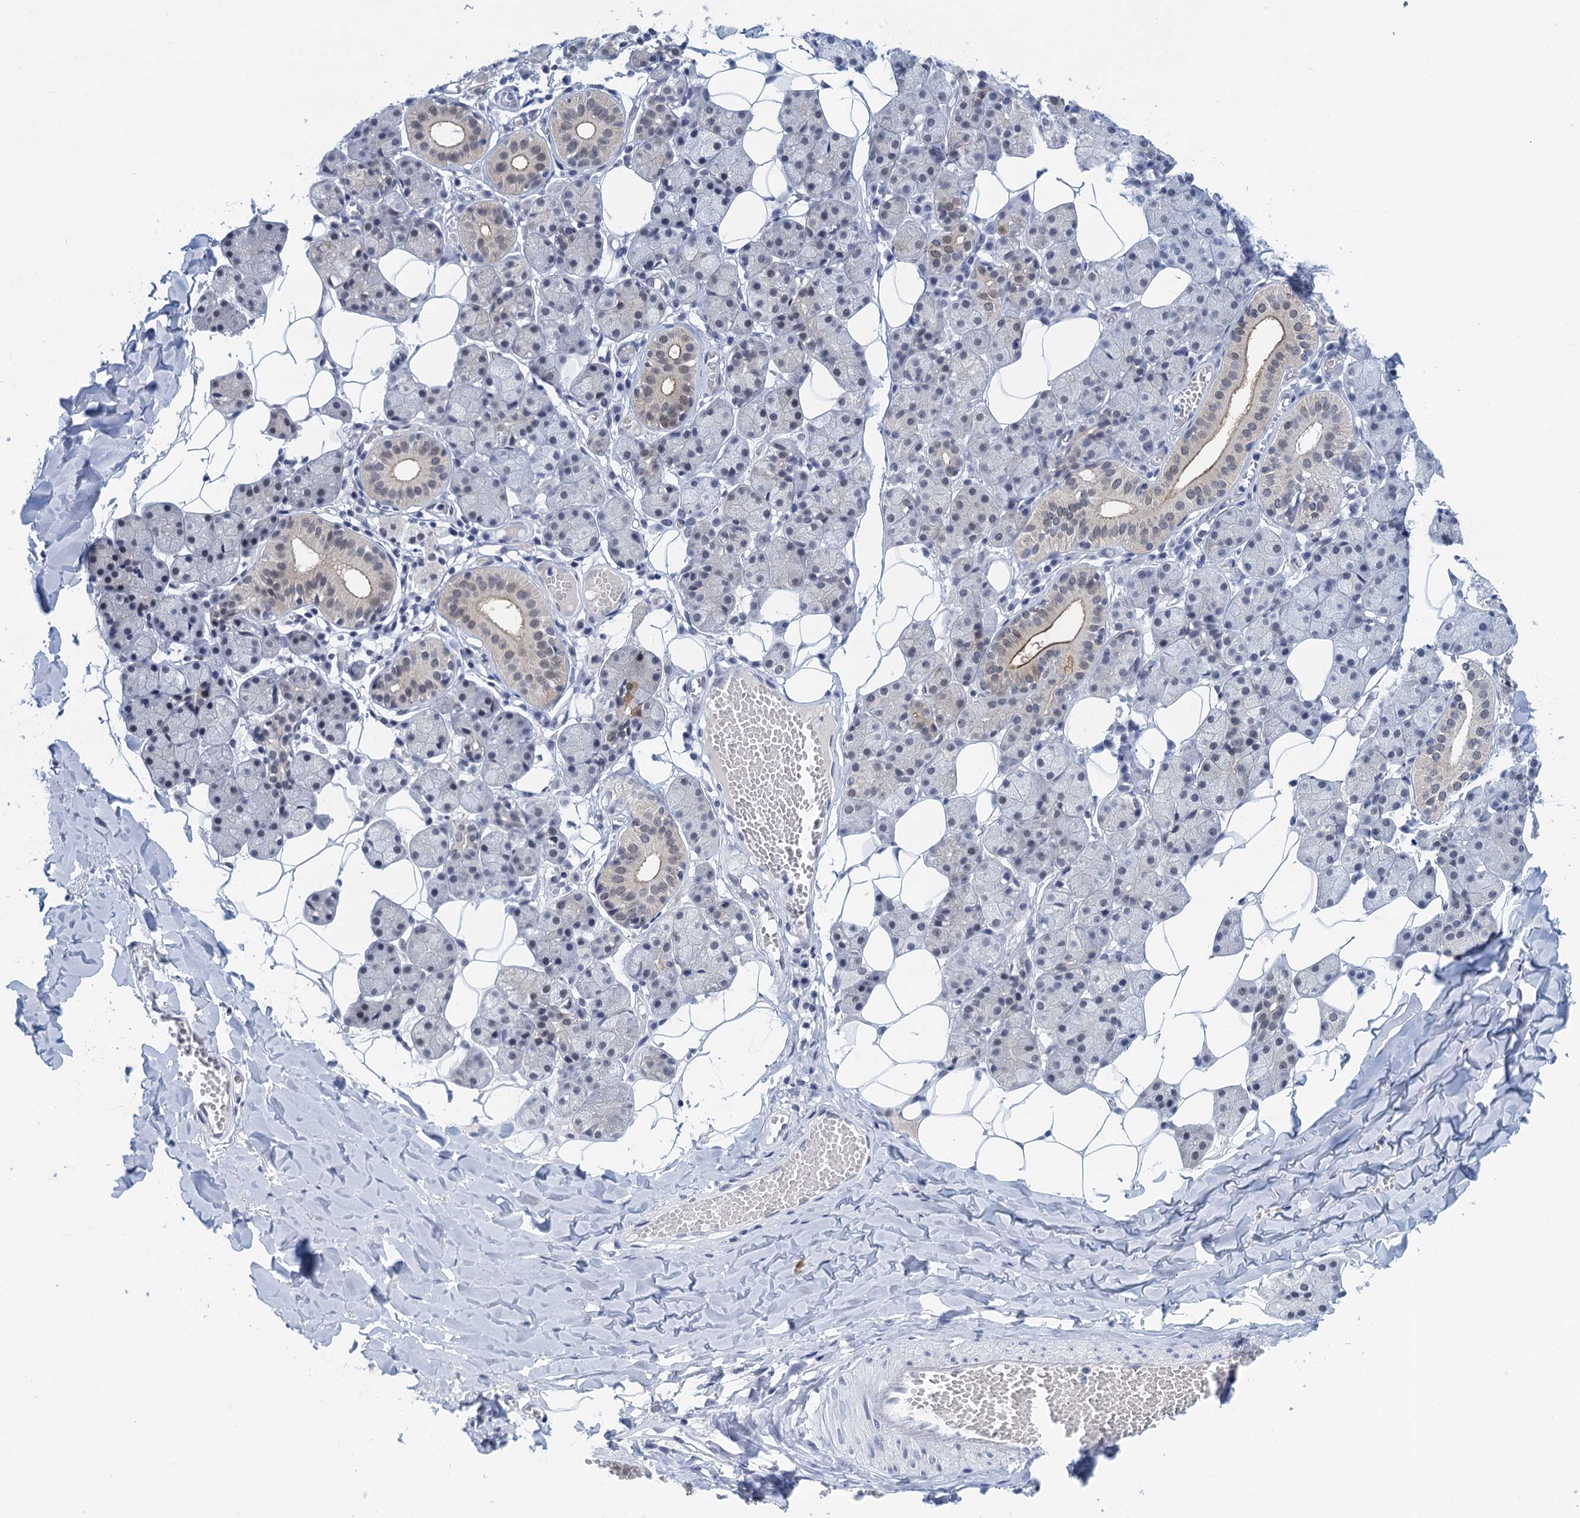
{"staining": {"intensity": "weak", "quantity": "<25%", "location": "cytoplasmic/membranous"}, "tissue": "salivary gland", "cell_type": "Glandular cells", "image_type": "normal", "snomed": [{"axis": "morphology", "description": "Normal tissue, NOS"}, {"axis": "topography", "description": "Salivary gland"}], "caption": "IHC of unremarkable salivary gland reveals no expression in glandular cells.", "gene": "EPS8L1", "patient": {"sex": "female", "age": 33}}